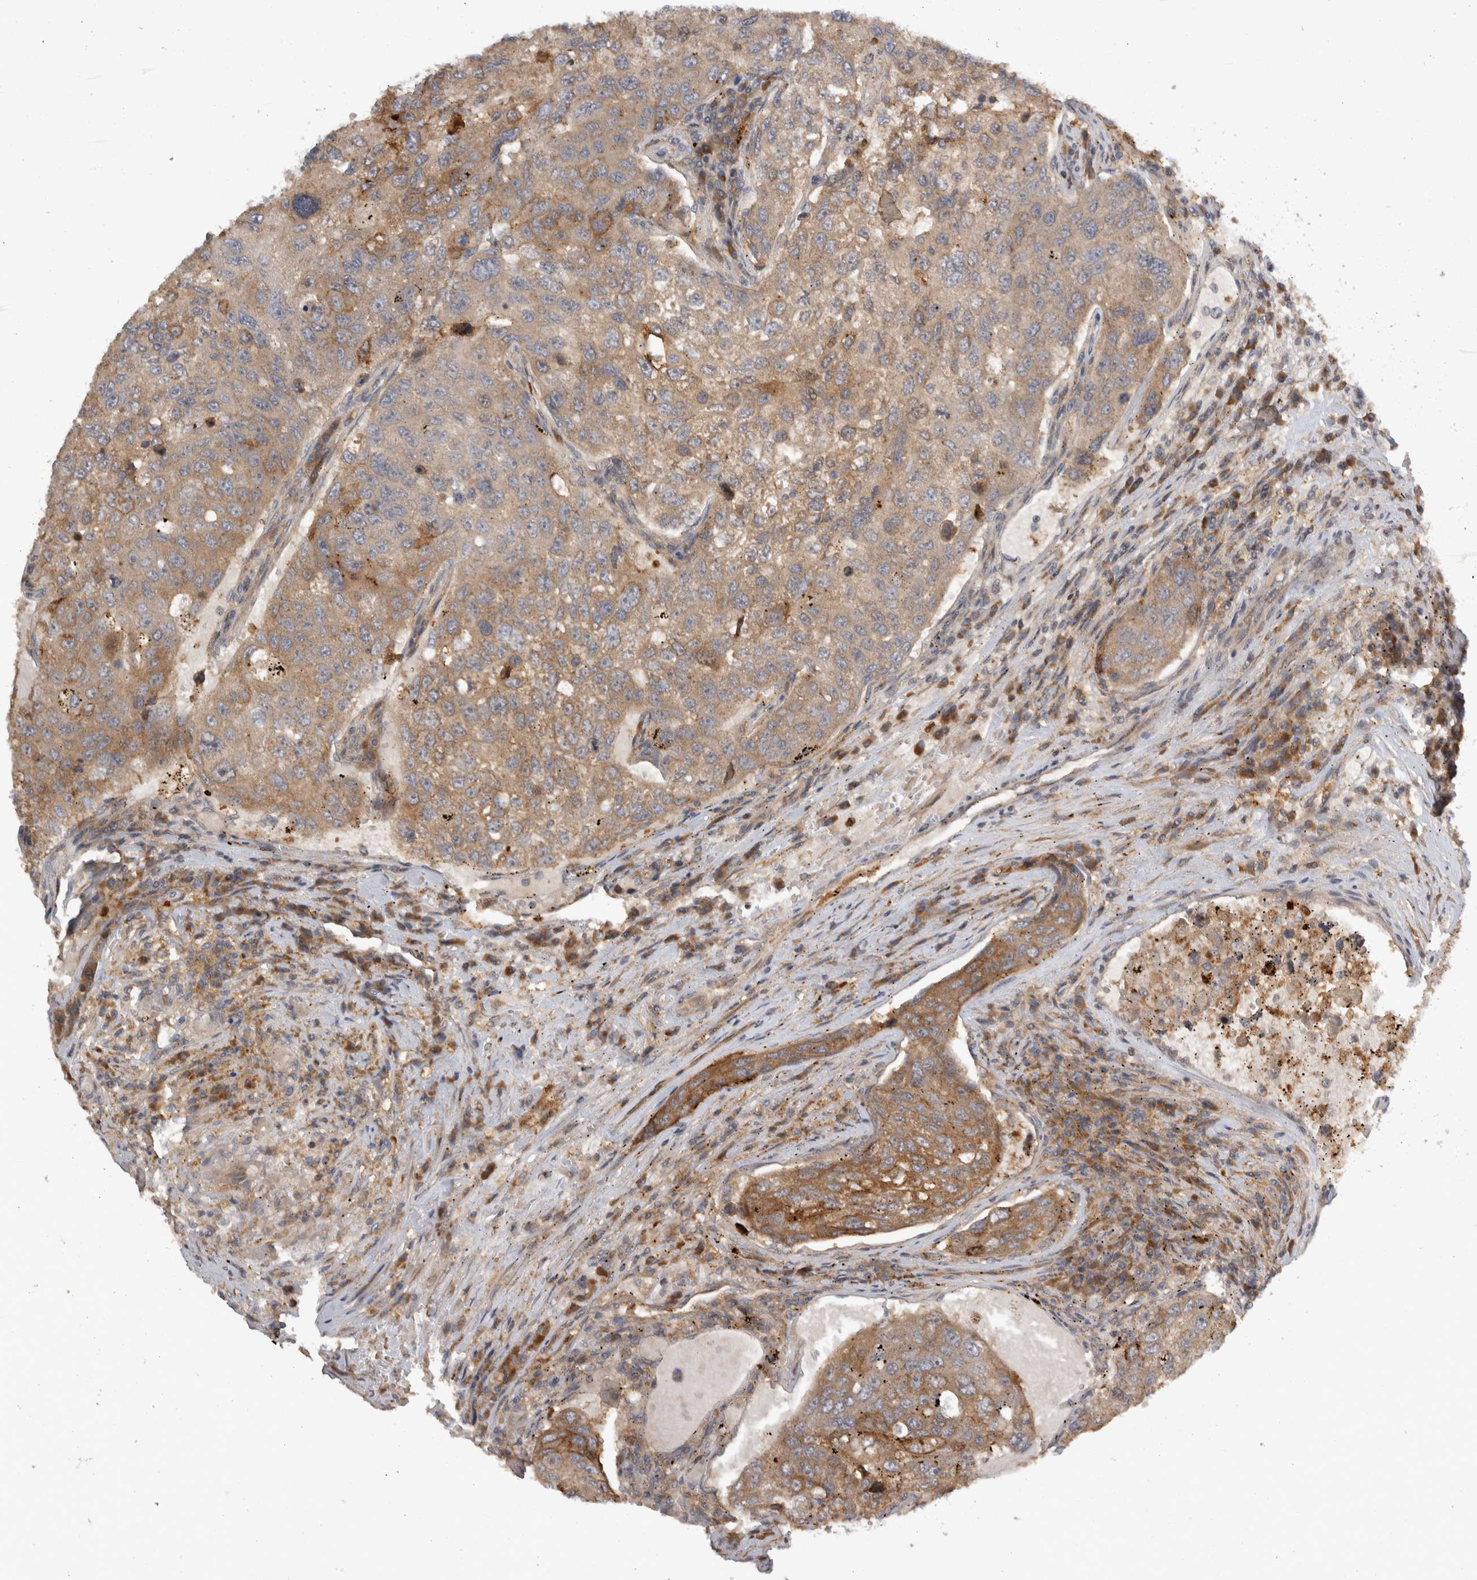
{"staining": {"intensity": "weak", "quantity": ">75%", "location": "cytoplasmic/membranous"}, "tissue": "urothelial cancer", "cell_type": "Tumor cells", "image_type": "cancer", "snomed": [{"axis": "morphology", "description": "Urothelial carcinoma, High grade"}, {"axis": "topography", "description": "Lymph node"}, {"axis": "topography", "description": "Urinary bladder"}], "caption": "Approximately >75% of tumor cells in high-grade urothelial carcinoma demonstrate weak cytoplasmic/membranous protein expression as visualized by brown immunohistochemical staining.", "gene": "VEPH1", "patient": {"sex": "male", "age": 51}}